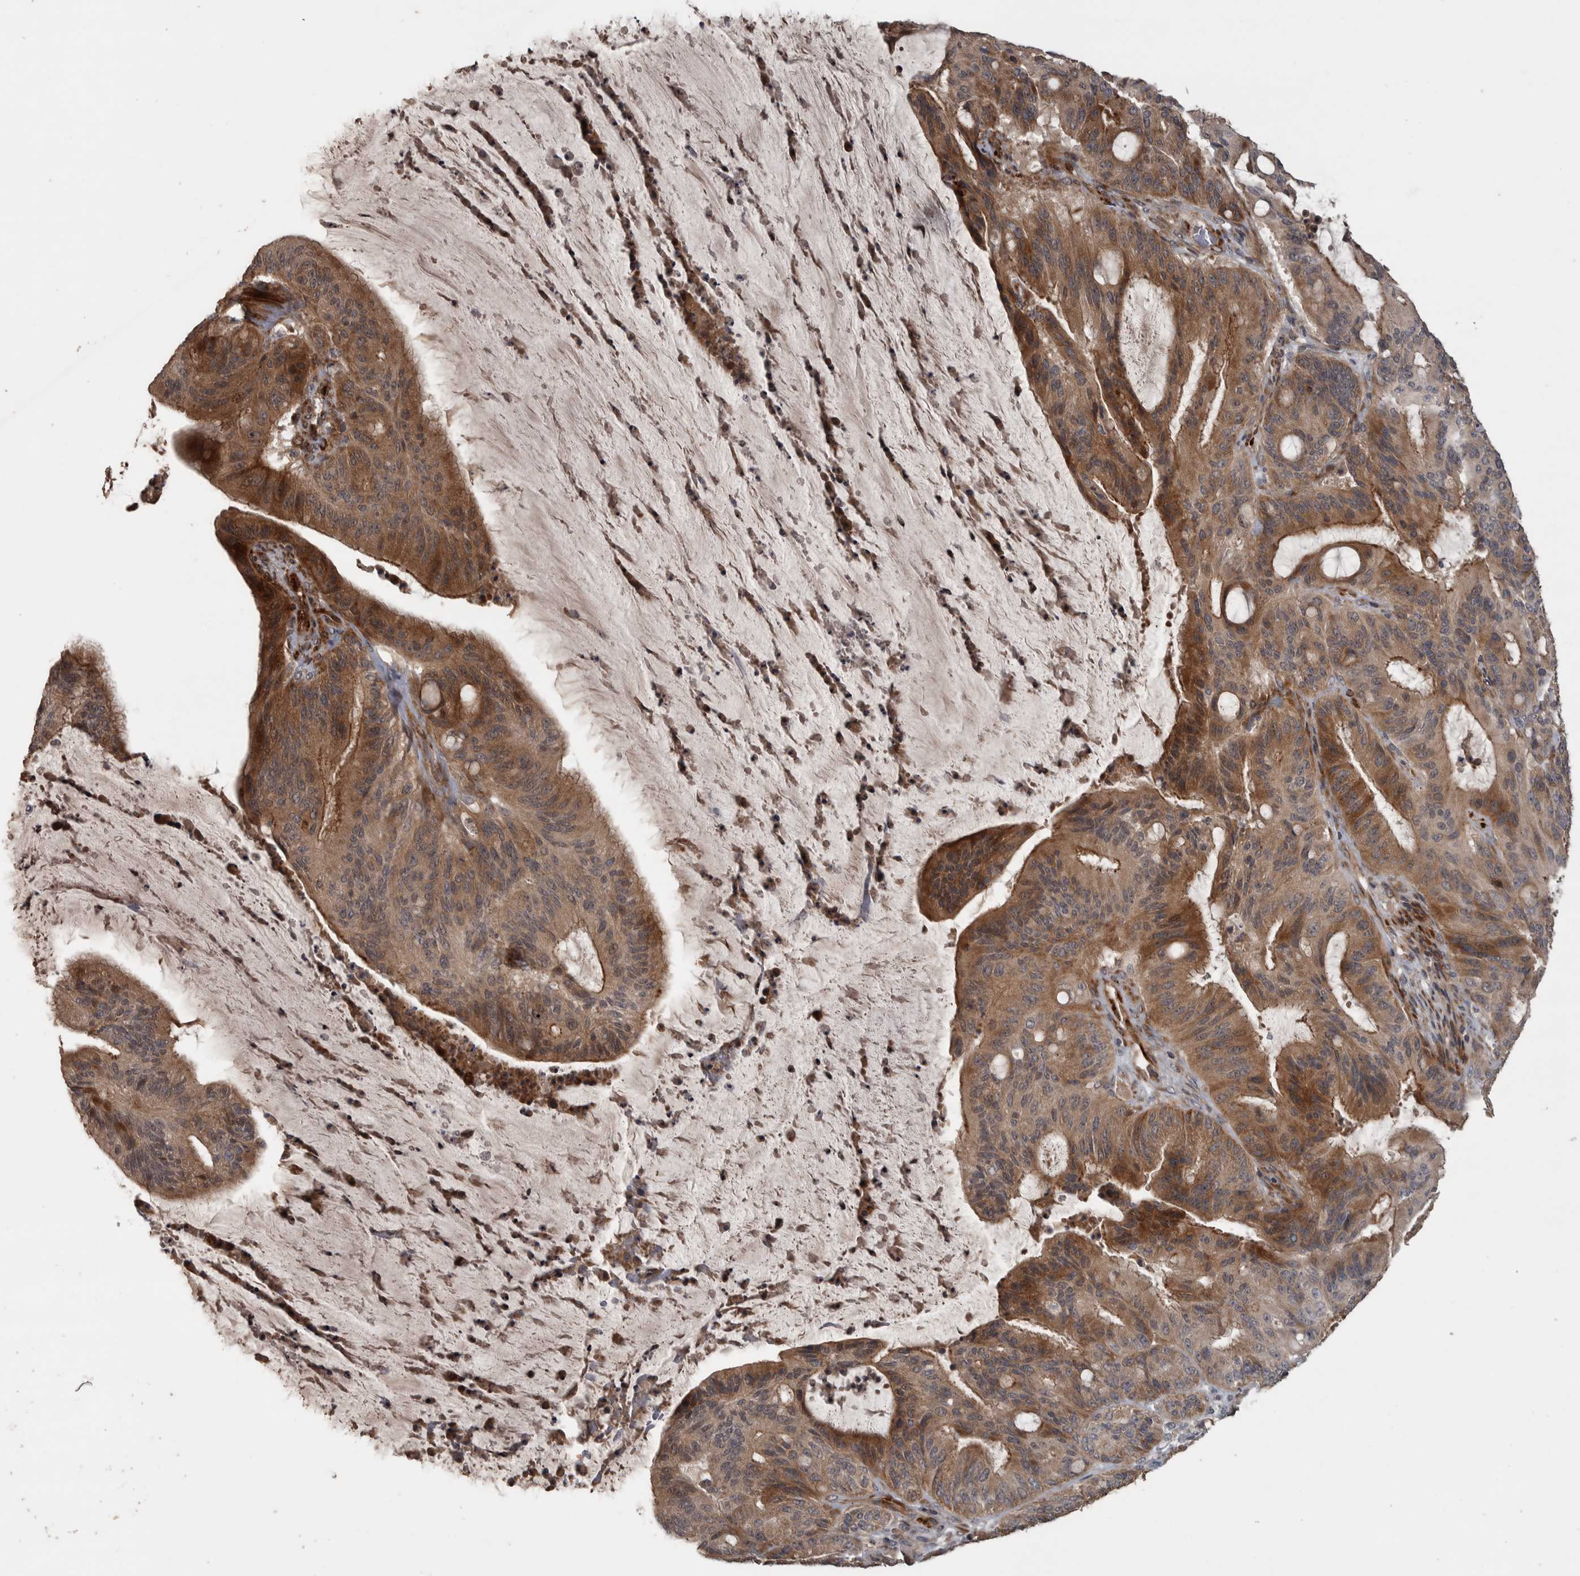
{"staining": {"intensity": "moderate", "quantity": ">75%", "location": "cytoplasmic/membranous"}, "tissue": "liver cancer", "cell_type": "Tumor cells", "image_type": "cancer", "snomed": [{"axis": "morphology", "description": "Normal tissue, NOS"}, {"axis": "morphology", "description": "Cholangiocarcinoma"}, {"axis": "topography", "description": "Liver"}, {"axis": "topography", "description": "Peripheral nerve tissue"}], "caption": "DAB immunohistochemical staining of human liver cholangiocarcinoma shows moderate cytoplasmic/membranous protein positivity in about >75% of tumor cells.", "gene": "ERAL1", "patient": {"sex": "female", "age": 73}}